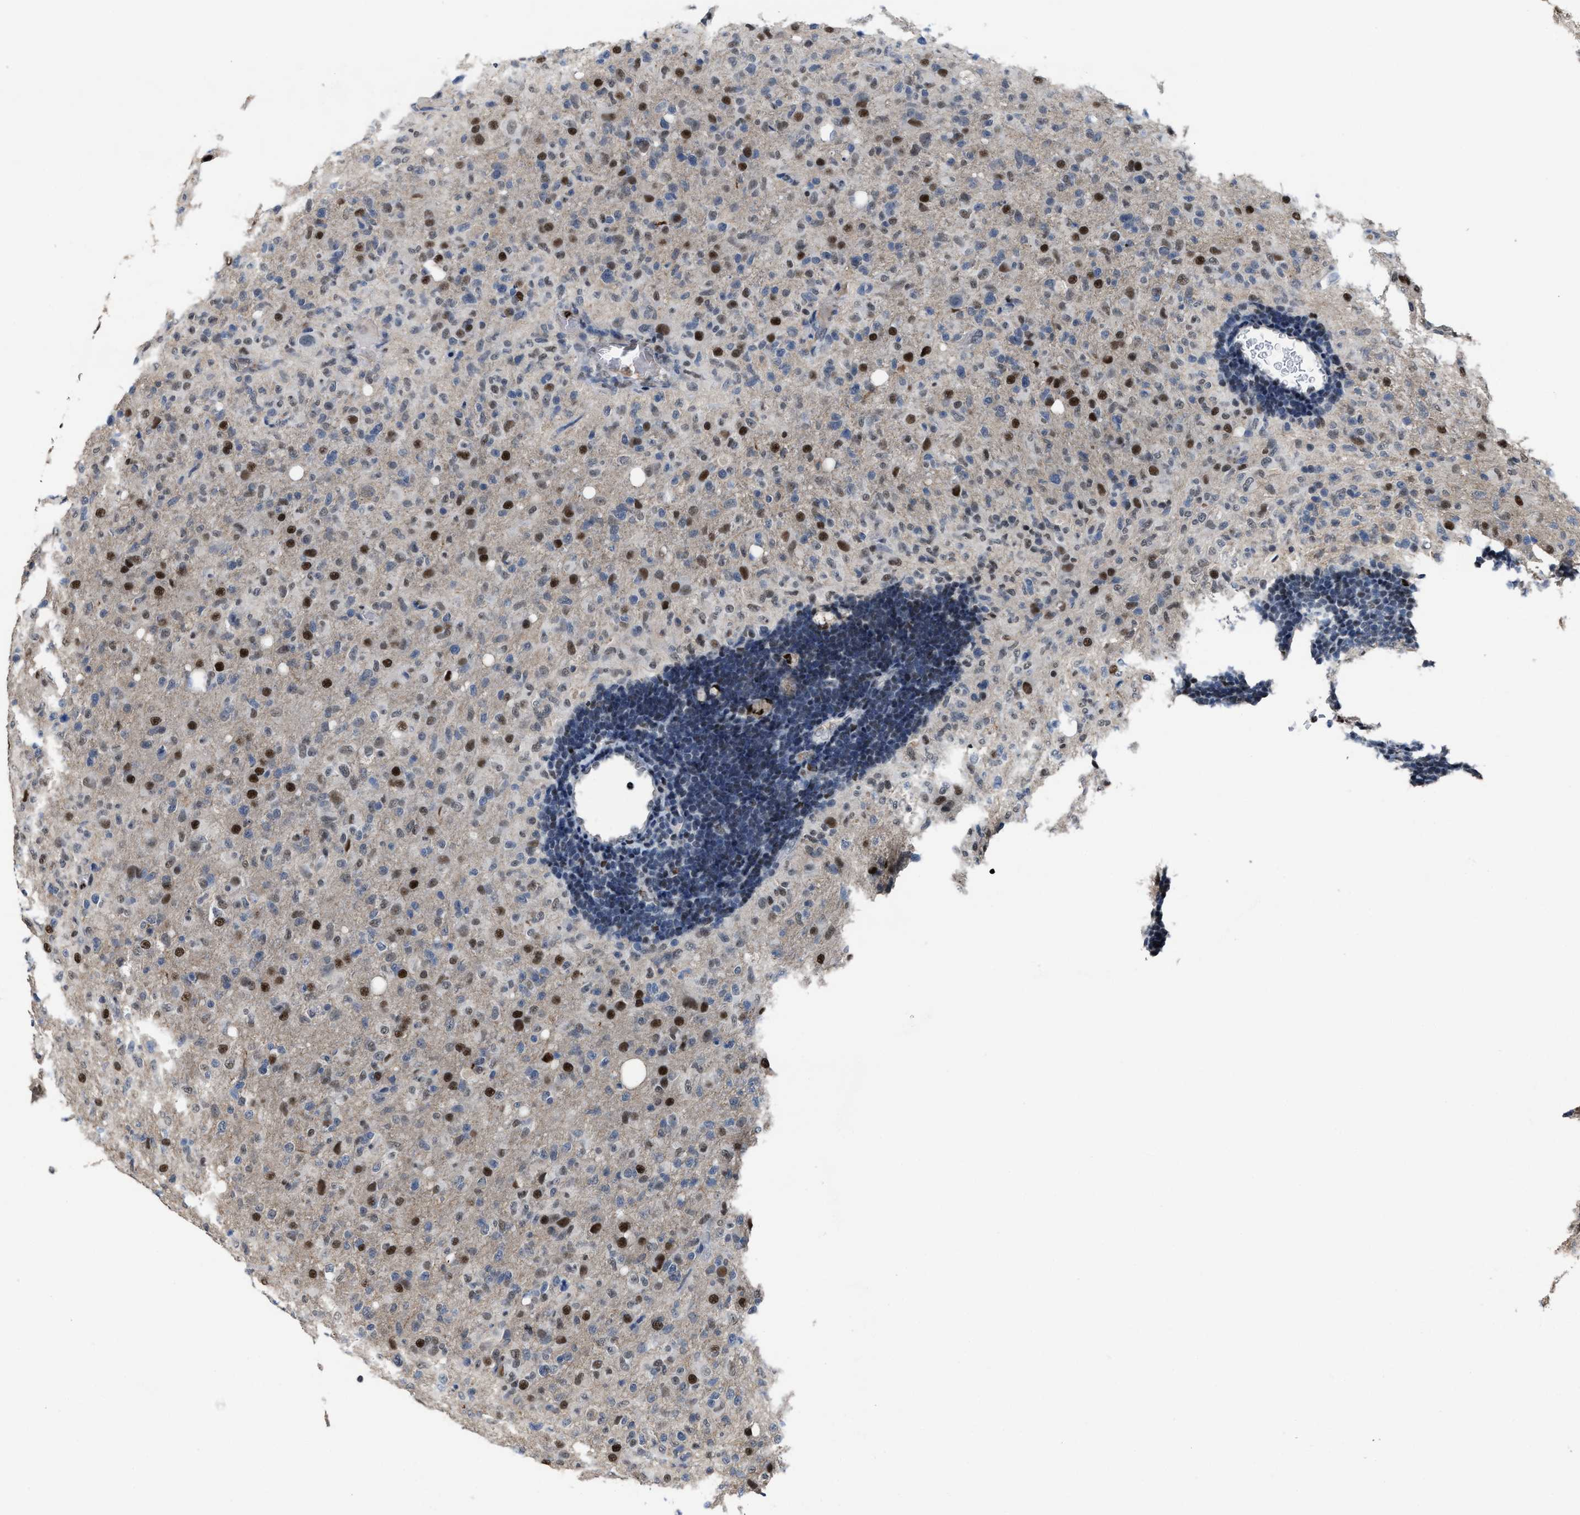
{"staining": {"intensity": "strong", "quantity": "25%-75%", "location": "nuclear"}, "tissue": "glioma", "cell_type": "Tumor cells", "image_type": "cancer", "snomed": [{"axis": "morphology", "description": "Glioma, malignant, High grade"}, {"axis": "topography", "description": "Brain"}], "caption": "Tumor cells reveal high levels of strong nuclear positivity in about 25%-75% of cells in human glioma.", "gene": "ZNF20", "patient": {"sex": "female", "age": 57}}